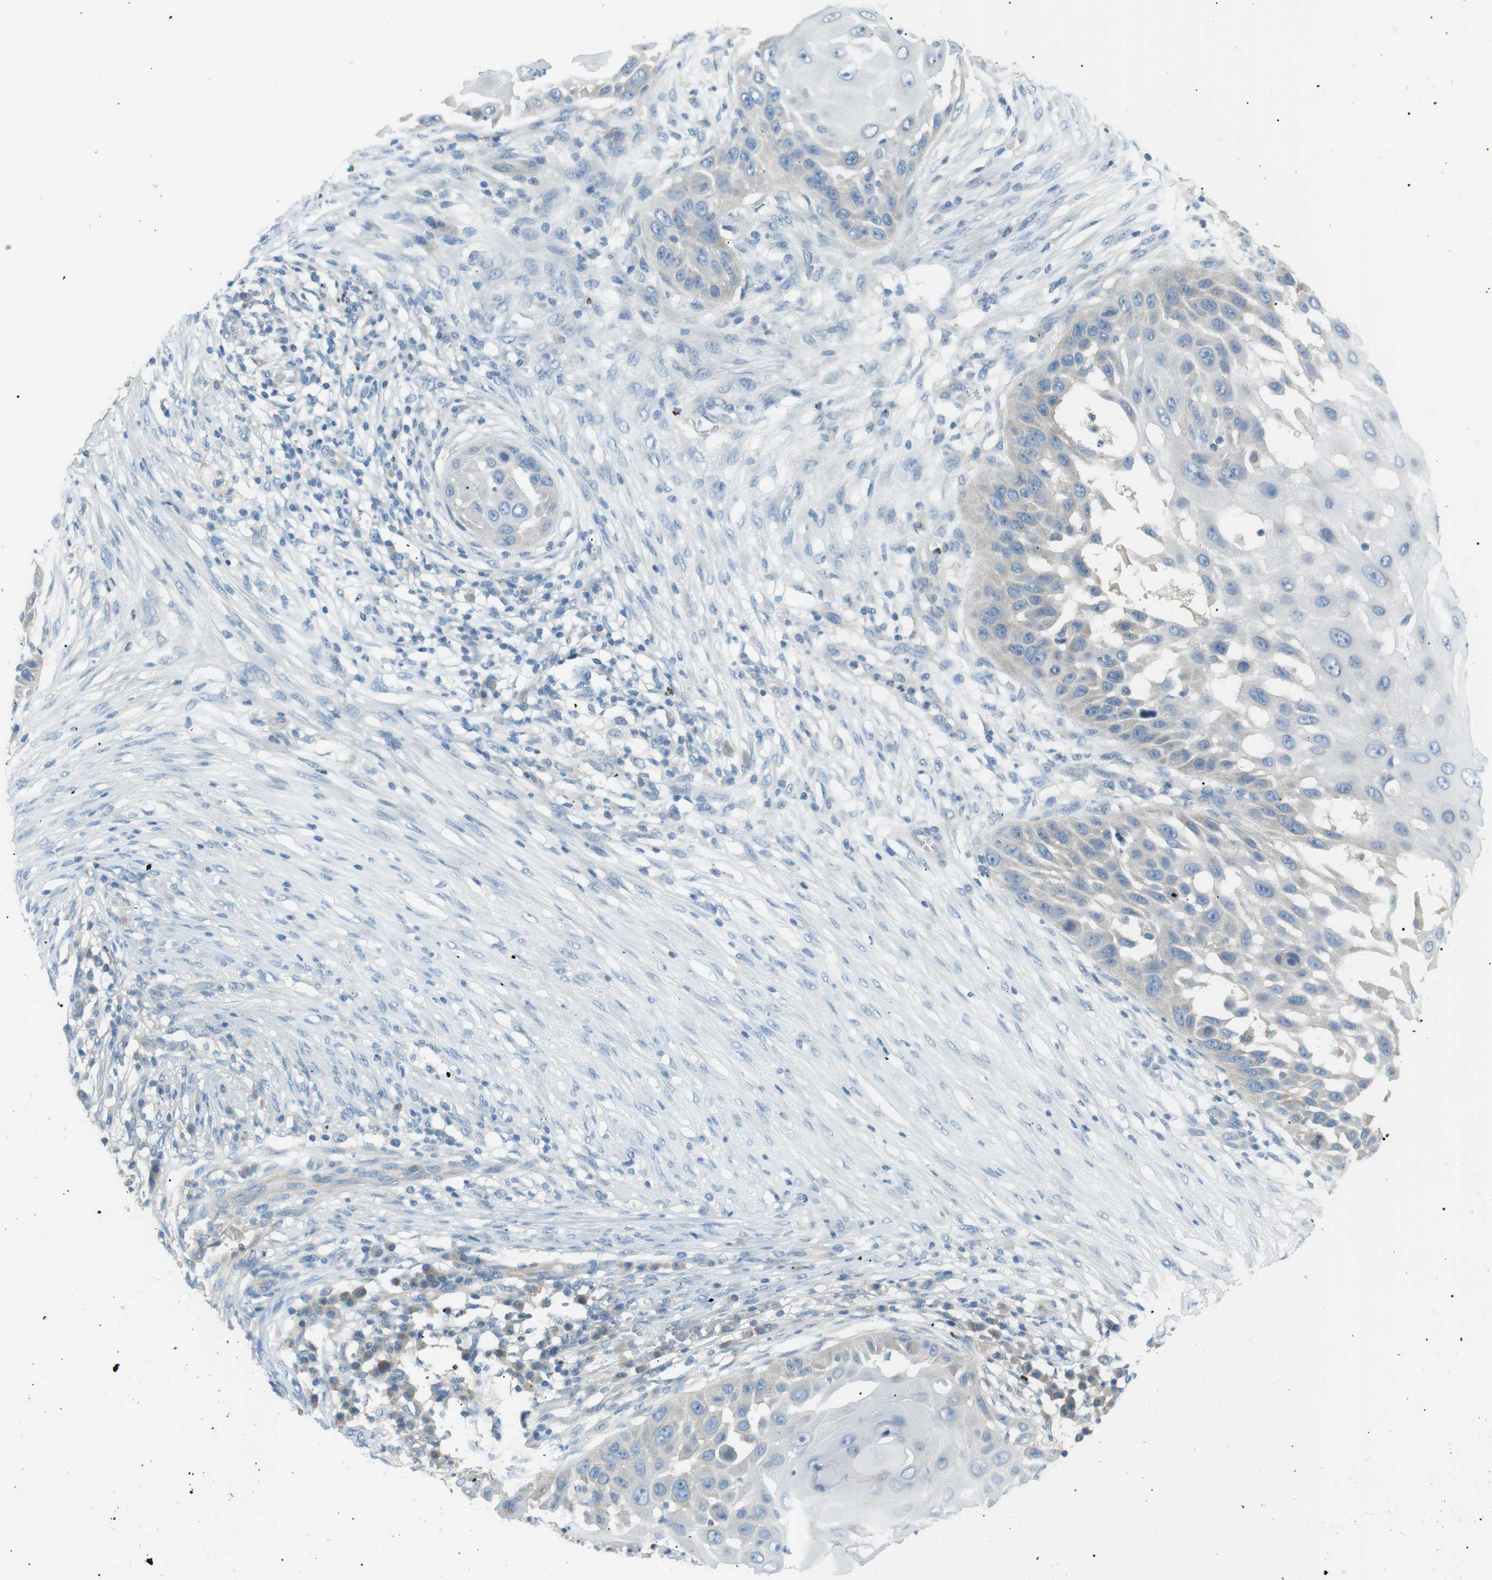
{"staining": {"intensity": "negative", "quantity": "none", "location": "none"}, "tissue": "skin cancer", "cell_type": "Tumor cells", "image_type": "cancer", "snomed": [{"axis": "morphology", "description": "Squamous cell carcinoma, NOS"}, {"axis": "topography", "description": "Skin"}], "caption": "An image of squamous cell carcinoma (skin) stained for a protein demonstrates no brown staining in tumor cells. The staining is performed using DAB brown chromogen with nuclei counter-stained in using hematoxylin.", "gene": "CDH26", "patient": {"sex": "female", "age": 44}}